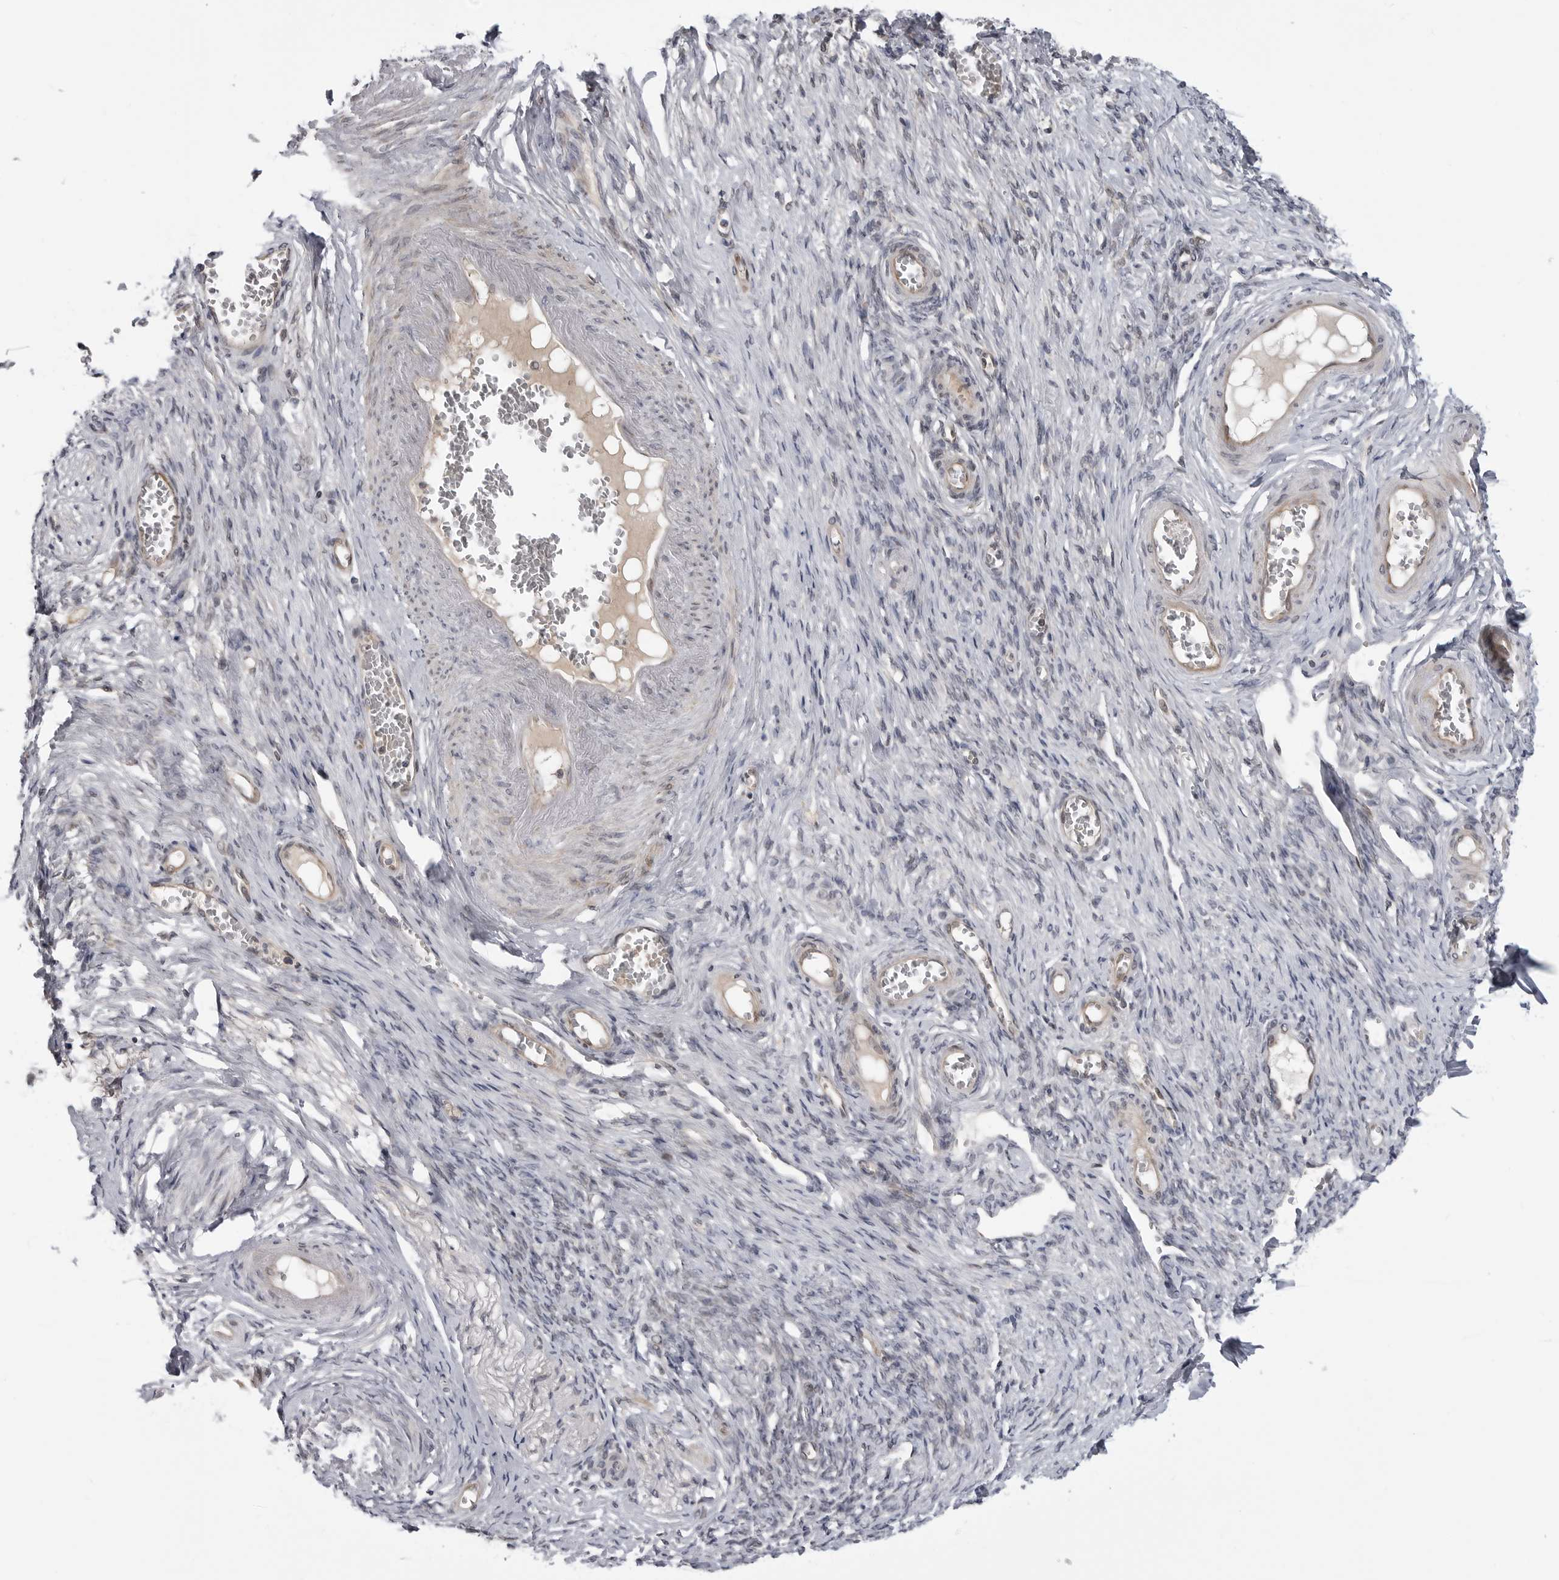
{"staining": {"intensity": "negative", "quantity": "none", "location": "none"}, "tissue": "adipose tissue", "cell_type": "Adipocytes", "image_type": "normal", "snomed": [{"axis": "morphology", "description": "Normal tissue, NOS"}, {"axis": "topography", "description": "Vascular tissue"}, {"axis": "topography", "description": "Fallopian tube"}, {"axis": "topography", "description": "Ovary"}], "caption": "Adipose tissue was stained to show a protein in brown. There is no significant positivity in adipocytes. (Stains: DAB IHC with hematoxylin counter stain, Microscopy: brightfield microscopy at high magnification).", "gene": "LRRC45", "patient": {"sex": "female", "age": 67}}